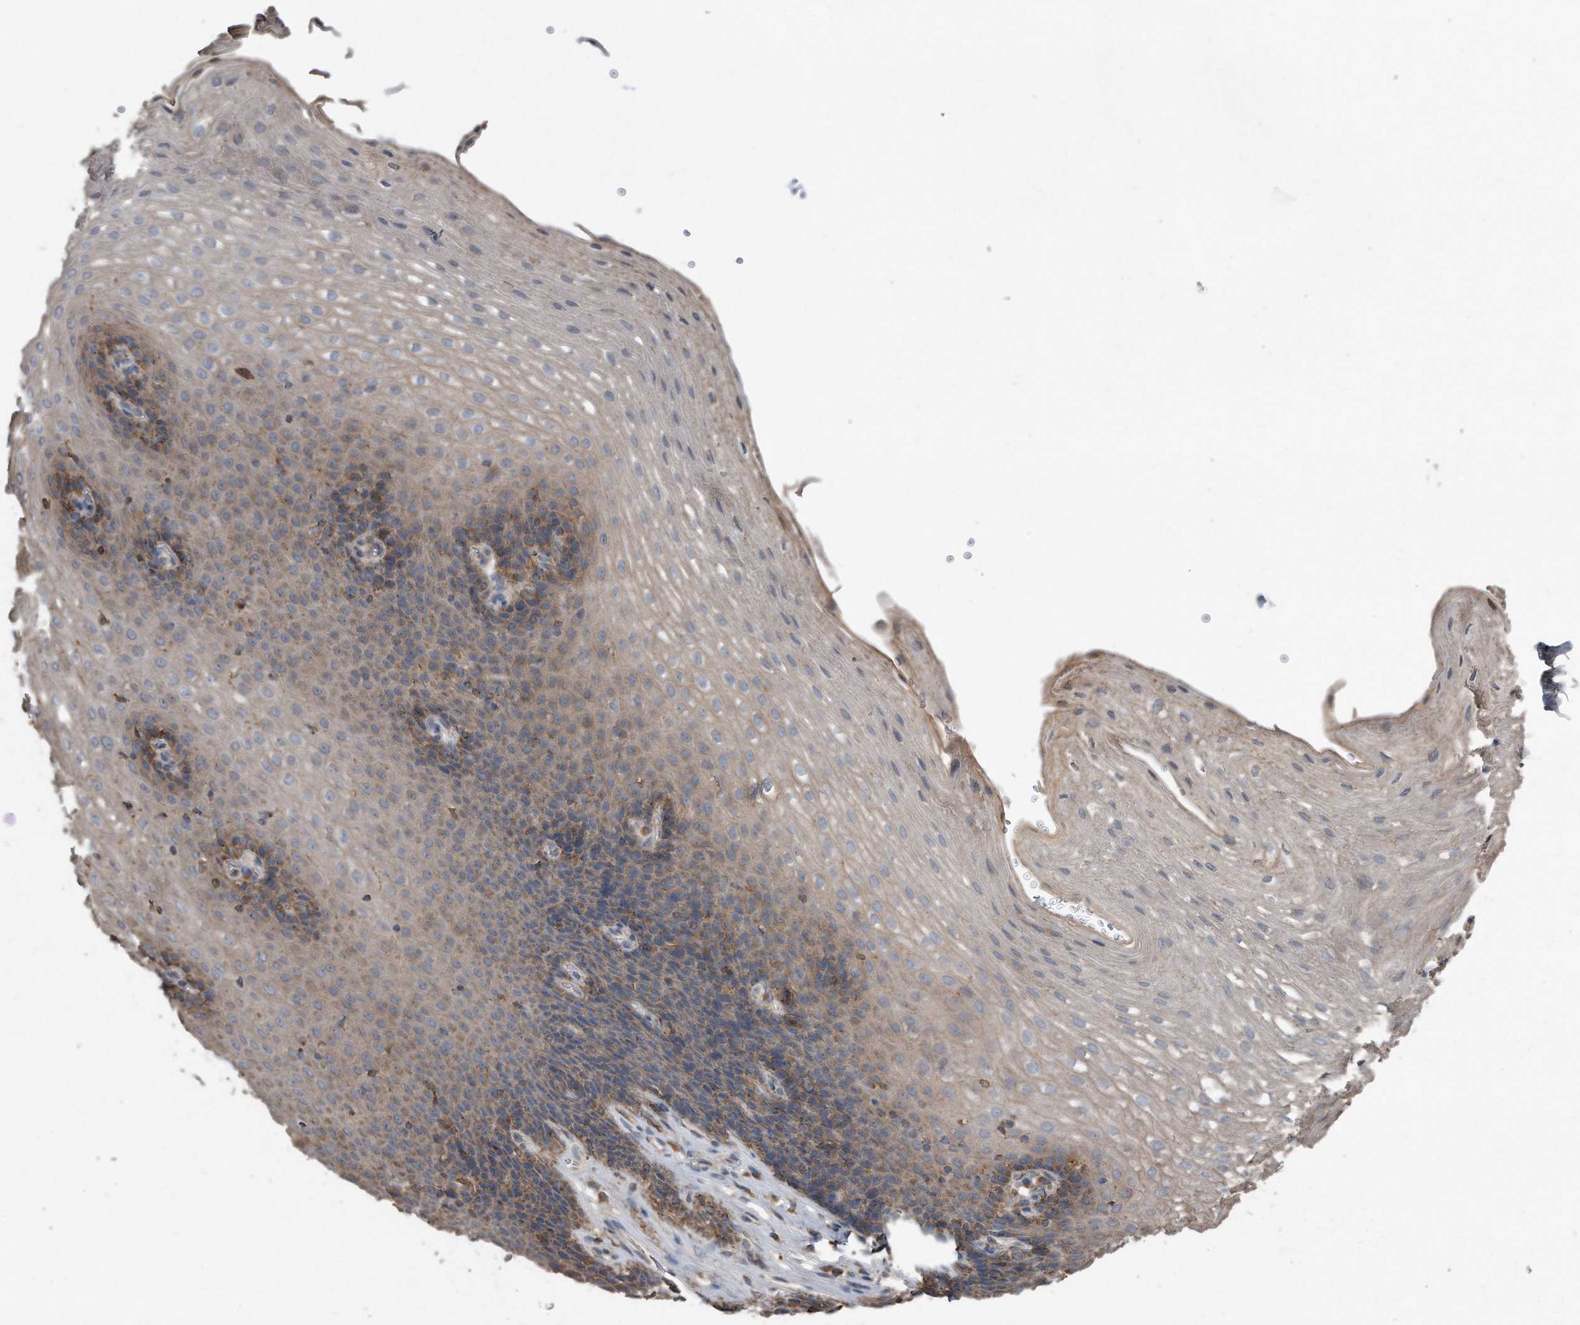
{"staining": {"intensity": "moderate", "quantity": "<25%", "location": "cytoplasmic/membranous"}, "tissue": "esophagus", "cell_type": "Squamous epithelial cells", "image_type": "normal", "snomed": [{"axis": "morphology", "description": "Normal tissue, NOS"}, {"axis": "topography", "description": "Esophagus"}], "caption": "The micrograph demonstrates immunohistochemical staining of normal esophagus. There is moderate cytoplasmic/membranous expression is present in about <25% of squamous epithelial cells.", "gene": "SDHA", "patient": {"sex": "female", "age": 66}}